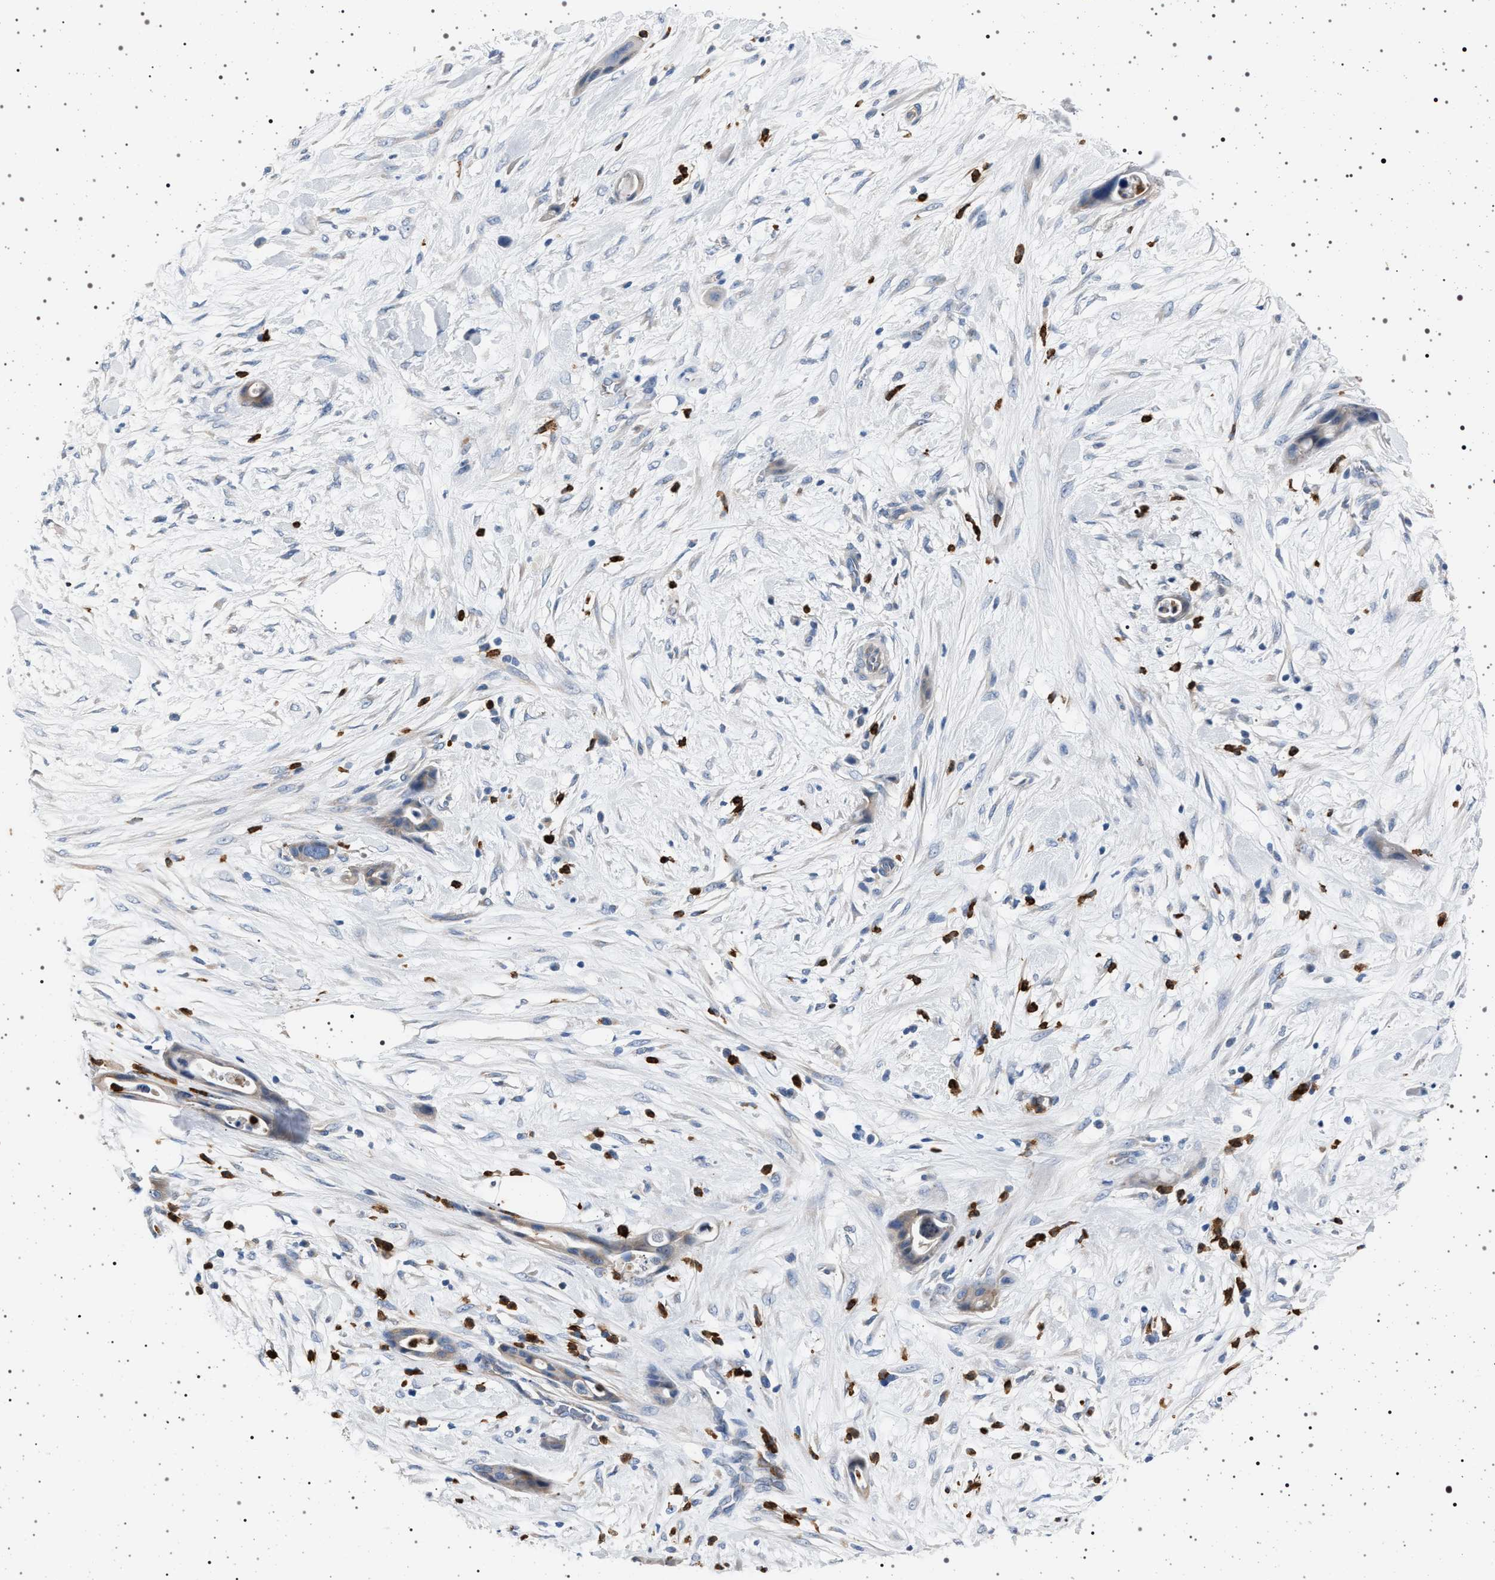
{"staining": {"intensity": "negative", "quantity": "none", "location": "none"}, "tissue": "pancreatic cancer", "cell_type": "Tumor cells", "image_type": "cancer", "snomed": [{"axis": "morphology", "description": "Adenocarcinoma, NOS"}, {"axis": "topography", "description": "Pancreas"}], "caption": "Immunohistochemical staining of pancreatic cancer displays no significant staining in tumor cells.", "gene": "NAT9", "patient": {"sex": "male", "age": 59}}